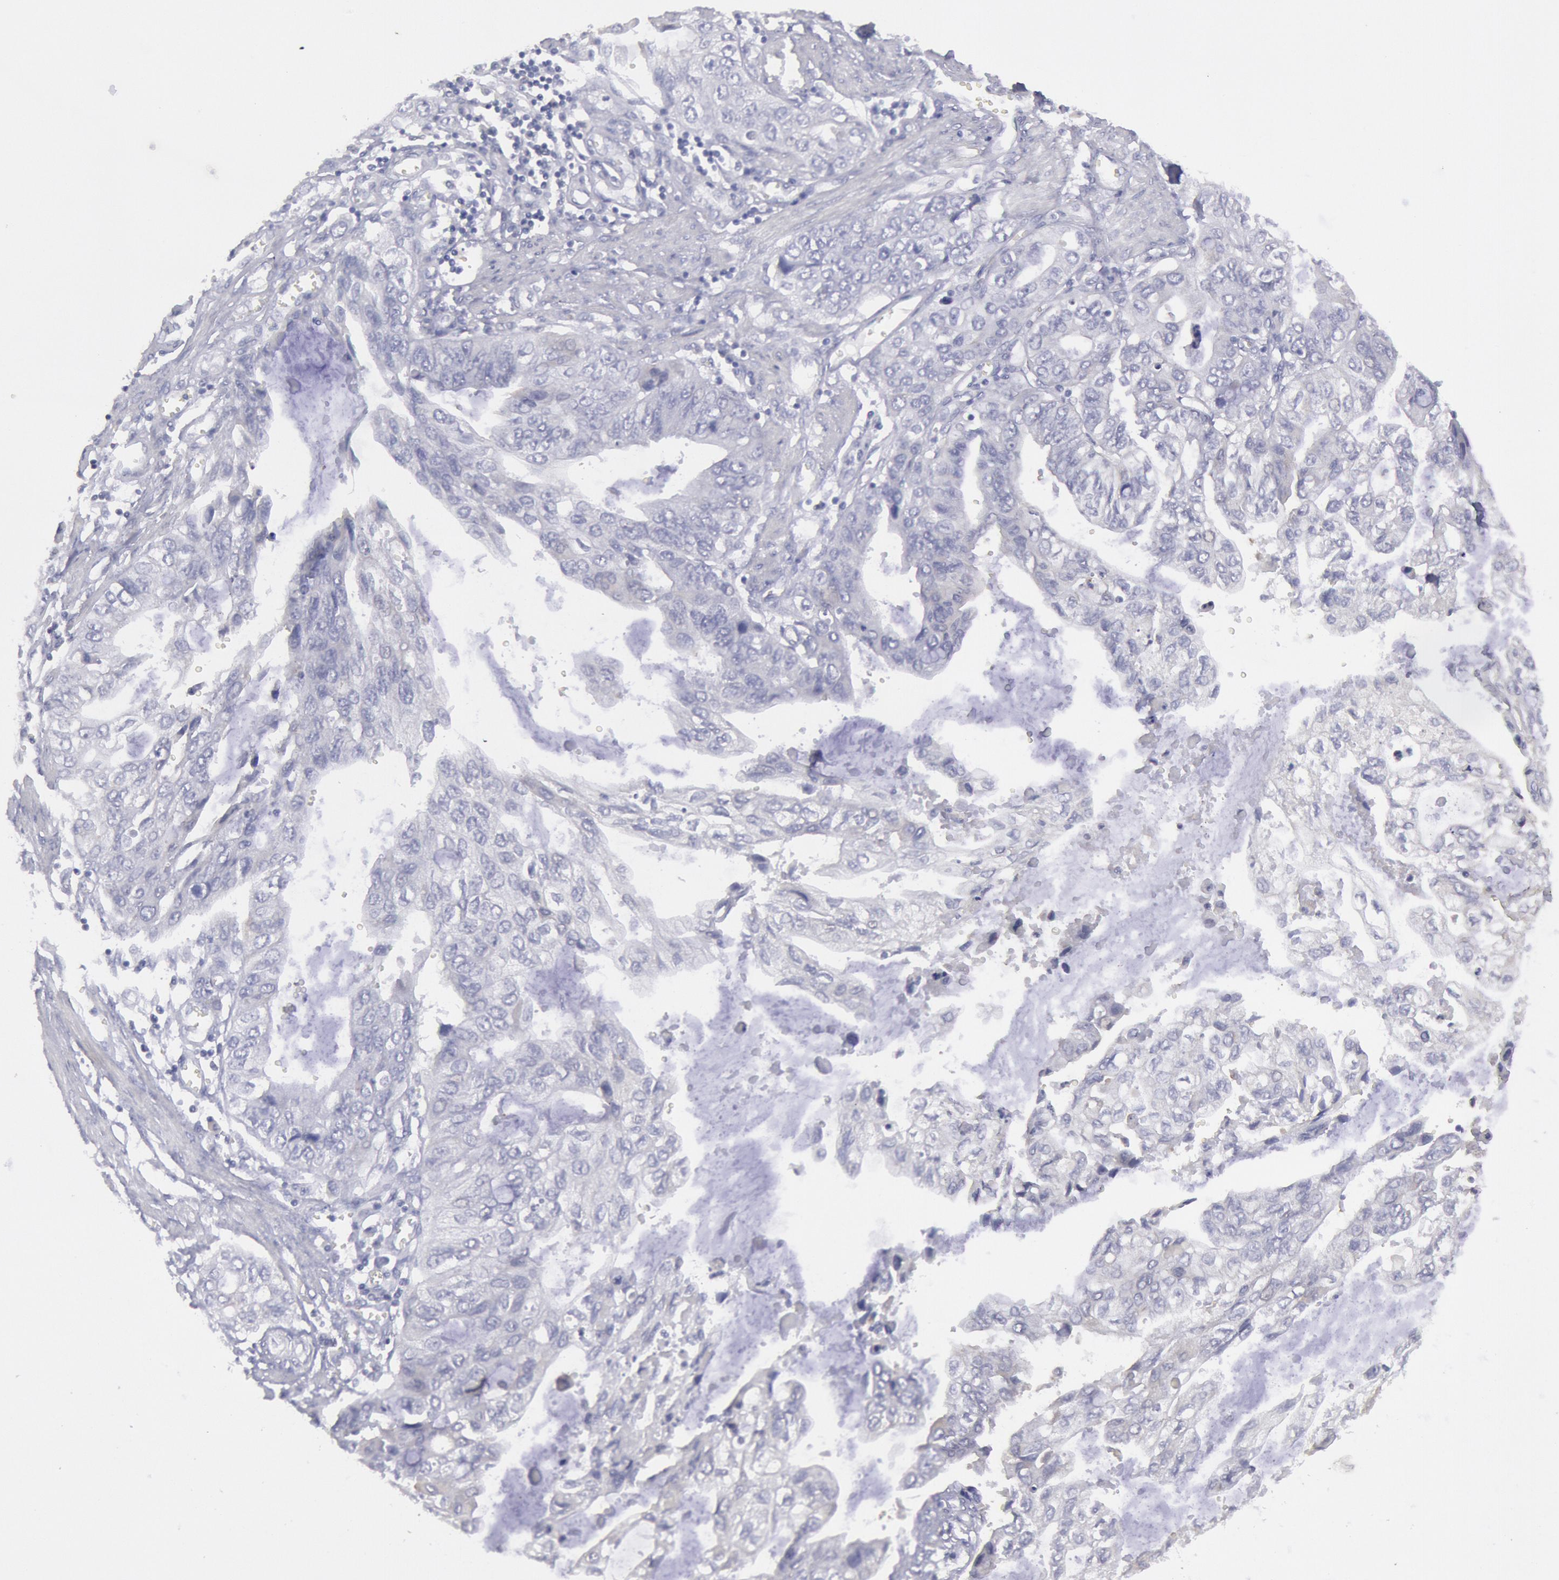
{"staining": {"intensity": "negative", "quantity": "none", "location": "none"}, "tissue": "stomach cancer", "cell_type": "Tumor cells", "image_type": "cancer", "snomed": [{"axis": "morphology", "description": "Adenocarcinoma, NOS"}, {"axis": "topography", "description": "Stomach, upper"}], "caption": "The micrograph exhibits no staining of tumor cells in adenocarcinoma (stomach).", "gene": "MYH7", "patient": {"sex": "female", "age": 52}}